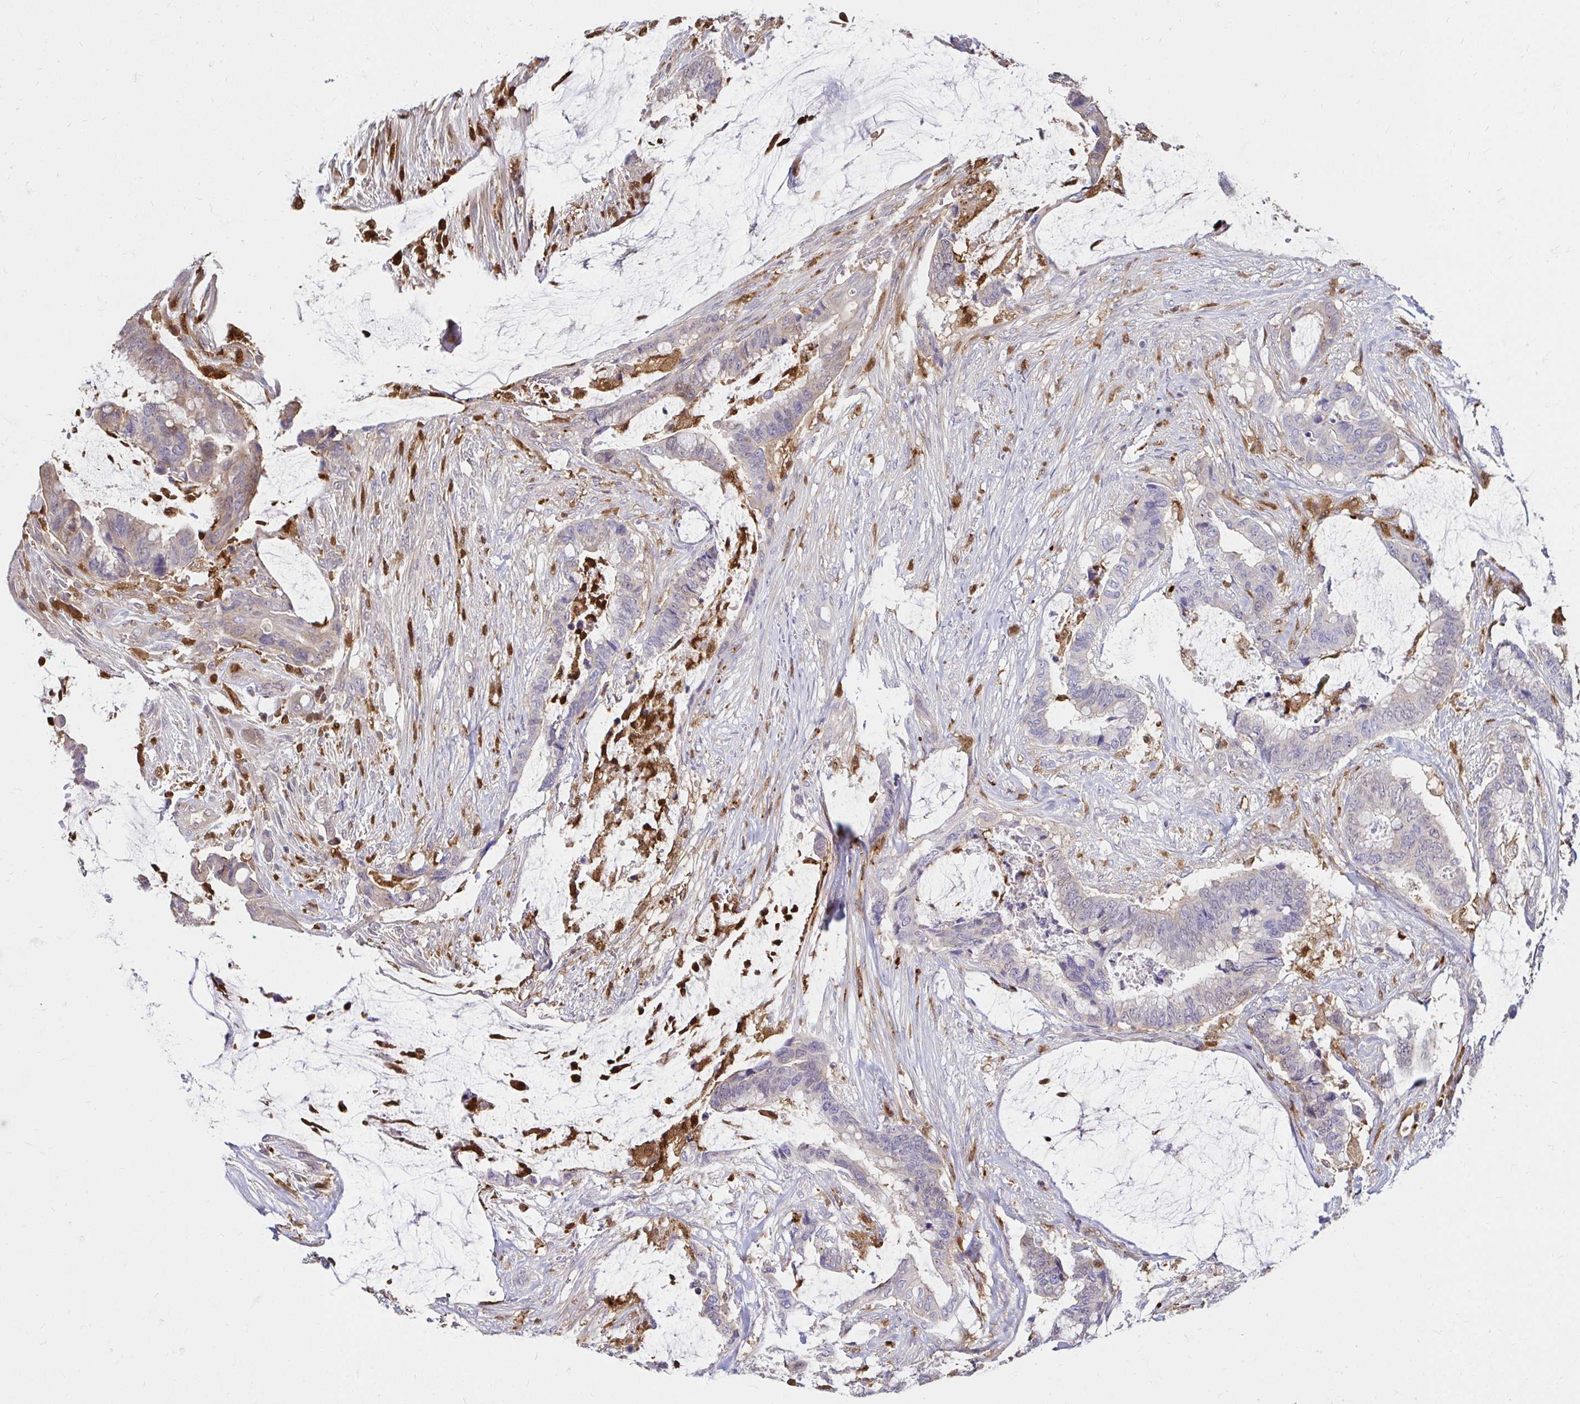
{"staining": {"intensity": "negative", "quantity": "none", "location": "none"}, "tissue": "colorectal cancer", "cell_type": "Tumor cells", "image_type": "cancer", "snomed": [{"axis": "morphology", "description": "Adenocarcinoma, NOS"}, {"axis": "topography", "description": "Rectum"}], "caption": "Tumor cells show no significant protein staining in colorectal cancer (adenocarcinoma).", "gene": "PYCARD", "patient": {"sex": "female", "age": 59}}